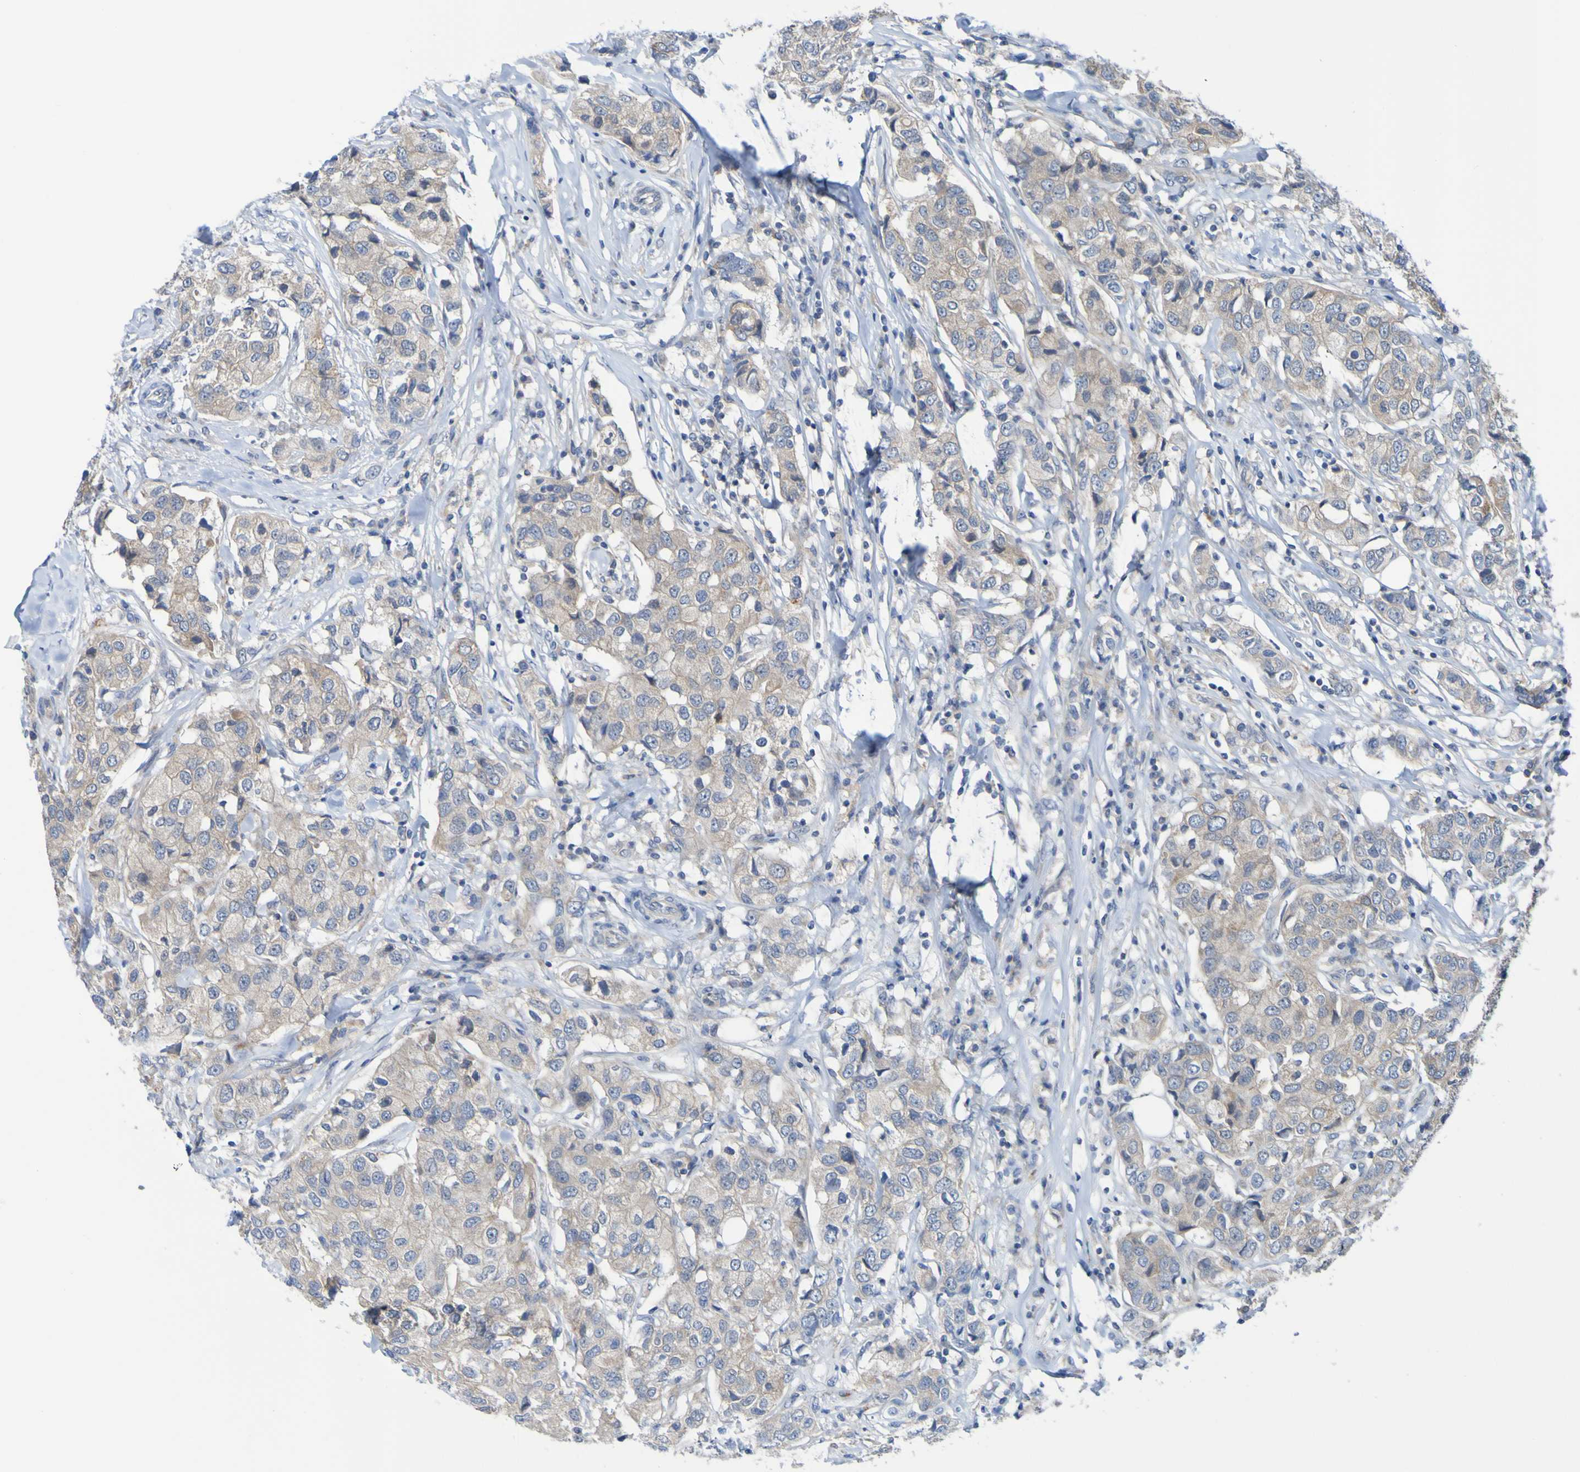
{"staining": {"intensity": "weak", "quantity": ">75%", "location": "cytoplasmic/membranous"}, "tissue": "breast cancer", "cell_type": "Tumor cells", "image_type": "cancer", "snomed": [{"axis": "morphology", "description": "Duct carcinoma"}, {"axis": "topography", "description": "Breast"}], "caption": "Breast intraductal carcinoma stained with a protein marker displays weak staining in tumor cells.", "gene": "SDK1", "patient": {"sex": "female", "age": 80}}